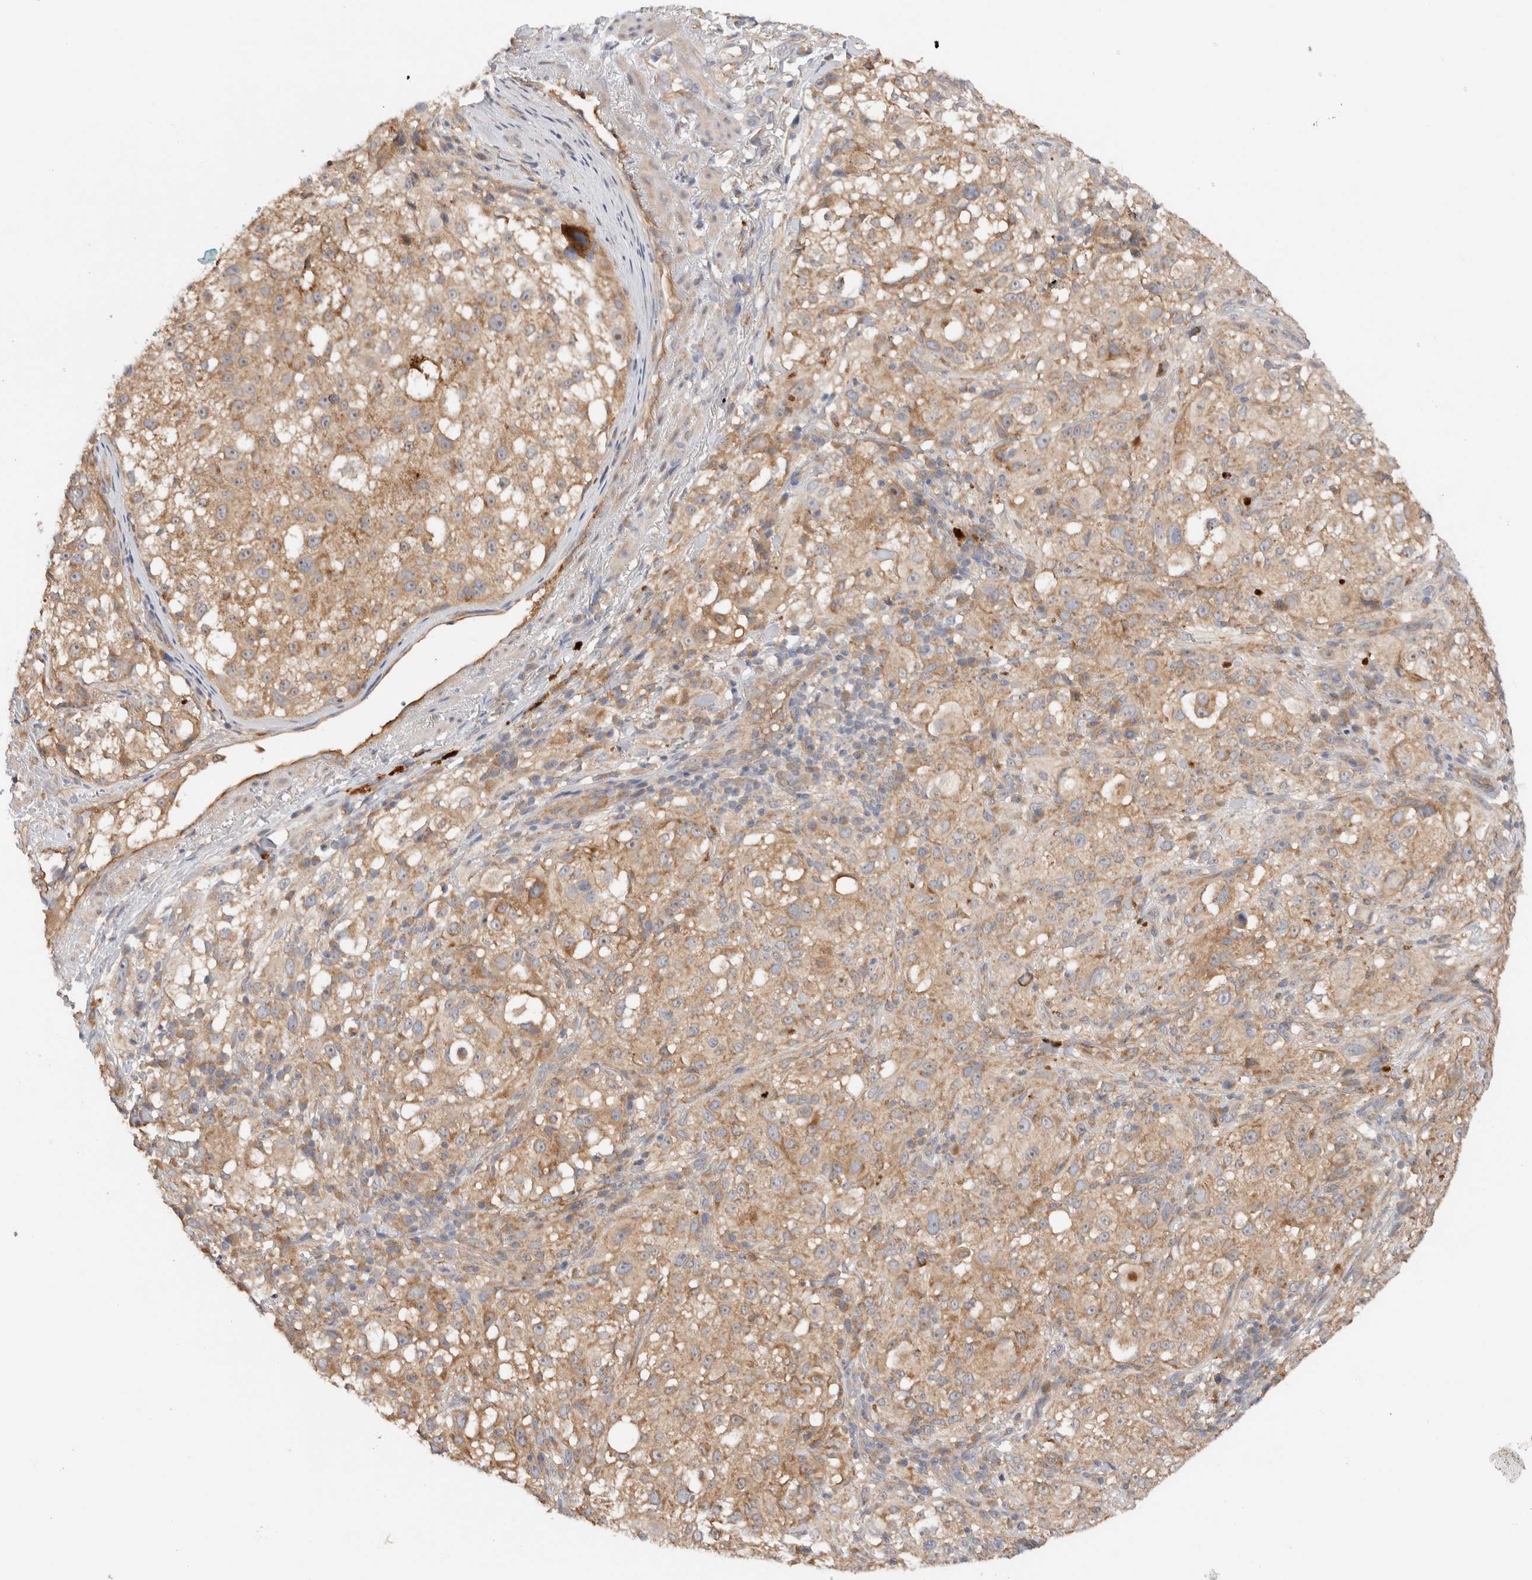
{"staining": {"intensity": "weak", "quantity": ">75%", "location": "cytoplasmic/membranous"}, "tissue": "melanoma", "cell_type": "Tumor cells", "image_type": "cancer", "snomed": [{"axis": "morphology", "description": "Necrosis, NOS"}, {"axis": "morphology", "description": "Malignant melanoma, NOS"}, {"axis": "topography", "description": "Skin"}], "caption": "Tumor cells show low levels of weak cytoplasmic/membranous expression in about >75% of cells in human melanoma. (Stains: DAB (3,3'-diaminobenzidine) in brown, nuclei in blue, Microscopy: brightfield microscopy at high magnification).", "gene": "SGK3", "patient": {"sex": "female", "age": 87}}